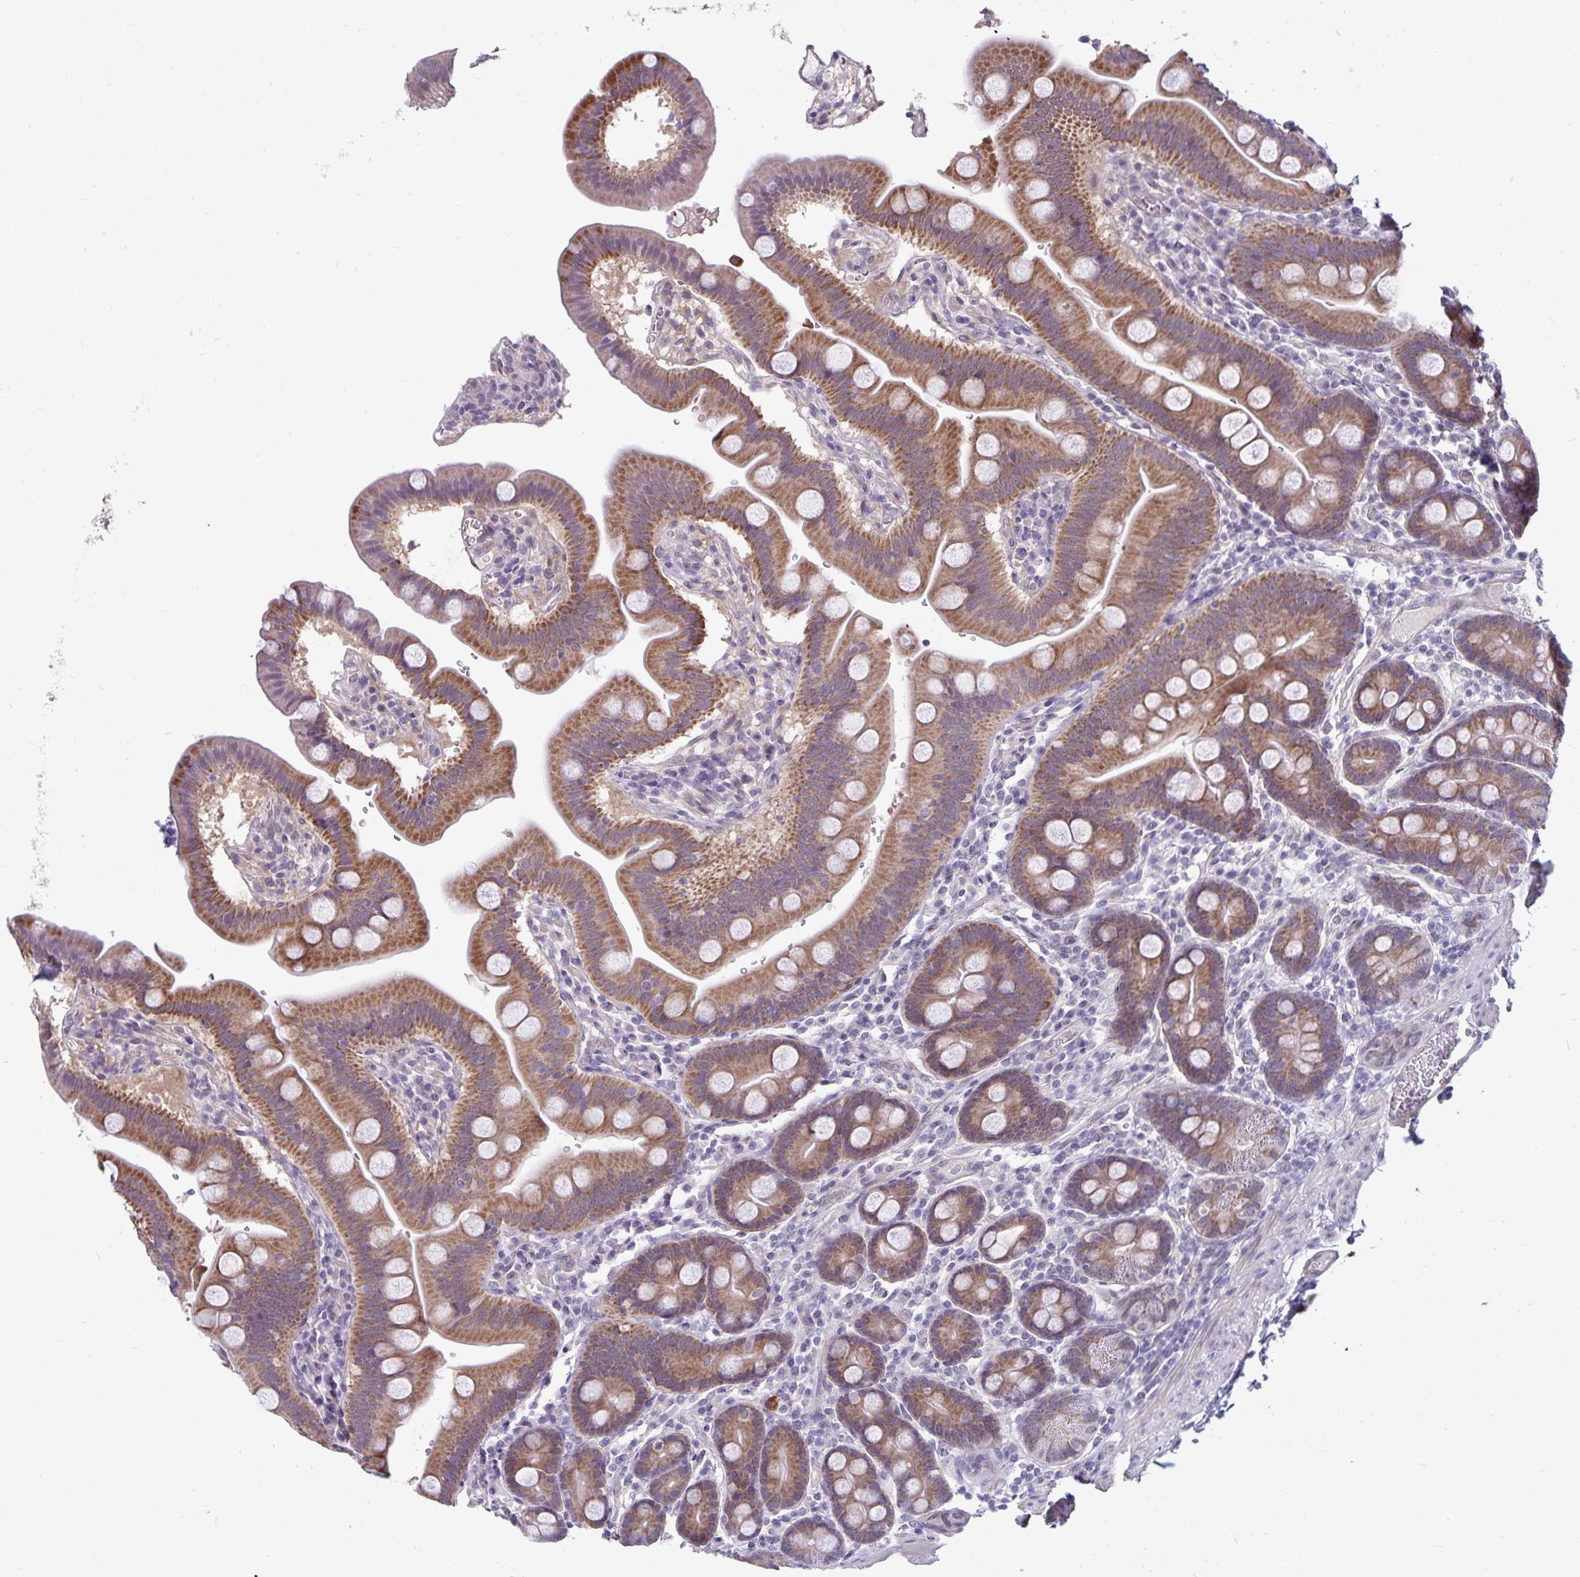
{"staining": {"intensity": "strong", "quantity": ">75%", "location": "cytoplasmic/membranous"}, "tissue": "duodenum", "cell_type": "Glandular cells", "image_type": "normal", "snomed": [{"axis": "morphology", "description": "Normal tissue, NOS"}, {"axis": "topography", "description": "Pancreas"}, {"axis": "topography", "description": "Duodenum"}], "caption": "Duodenum stained with DAB (3,3'-diaminobenzidine) IHC reveals high levels of strong cytoplasmic/membranous positivity in about >75% of glandular cells.", "gene": "CDKN2B", "patient": {"sex": "male", "age": 59}}